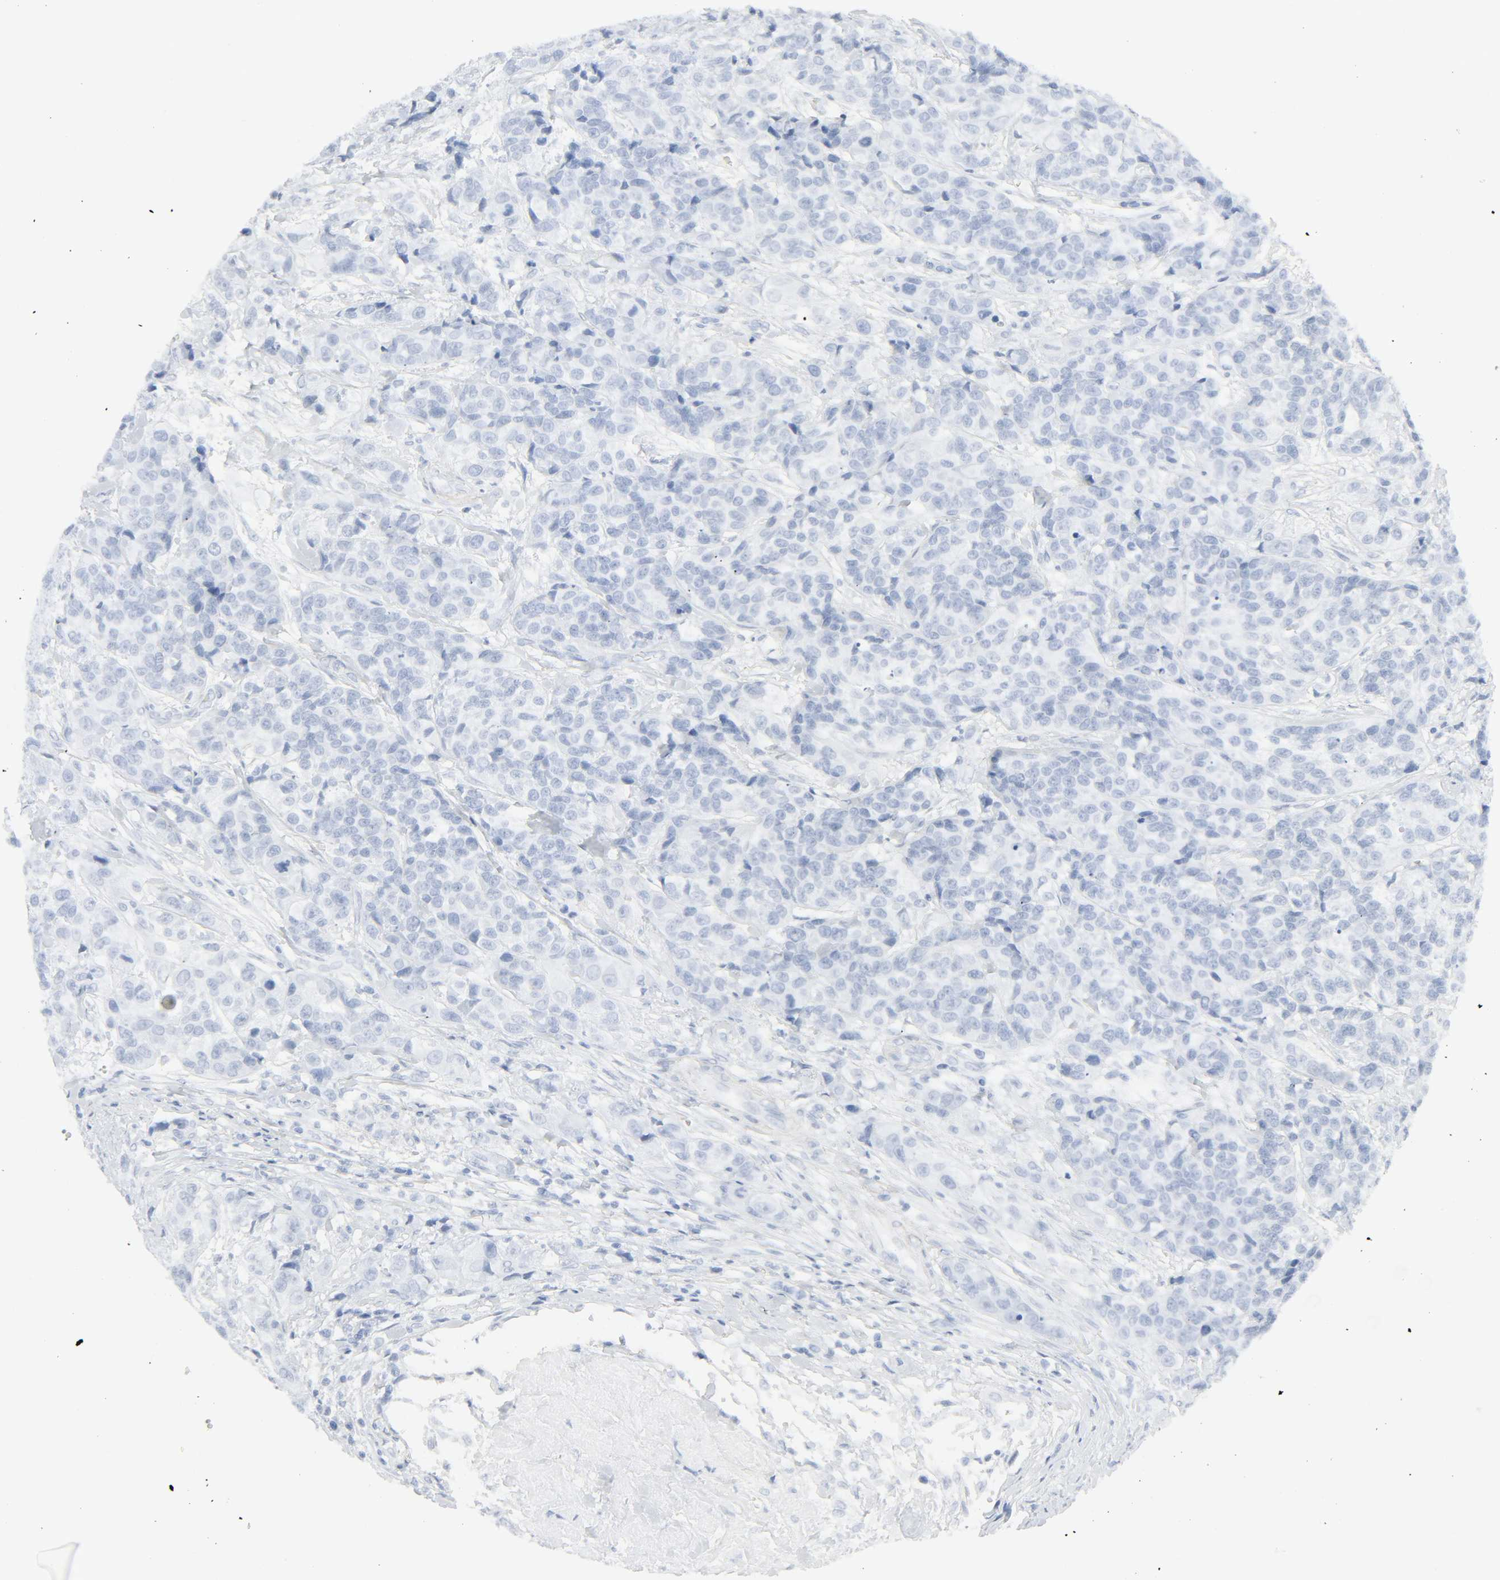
{"staining": {"intensity": "negative", "quantity": "none", "location": "none"}, "tissue": "urothelial cancer", "cell_type": "Tumor cells", "image_type": "cancer", "snomed": [{"axis": "morphology", "description": "Urothelial carcinoma, High grade"}, {"axis": "topography", "description": "Urinary bladder"}], "caption": "This histopathology image is of urothelial cancer stained with IHC to label a protein in brown with the nuclei are counter-stained blue. There is no expression in tumor cells.", "gene": "ZBTB16", "patient": {"sex": "female", "age": 81}}